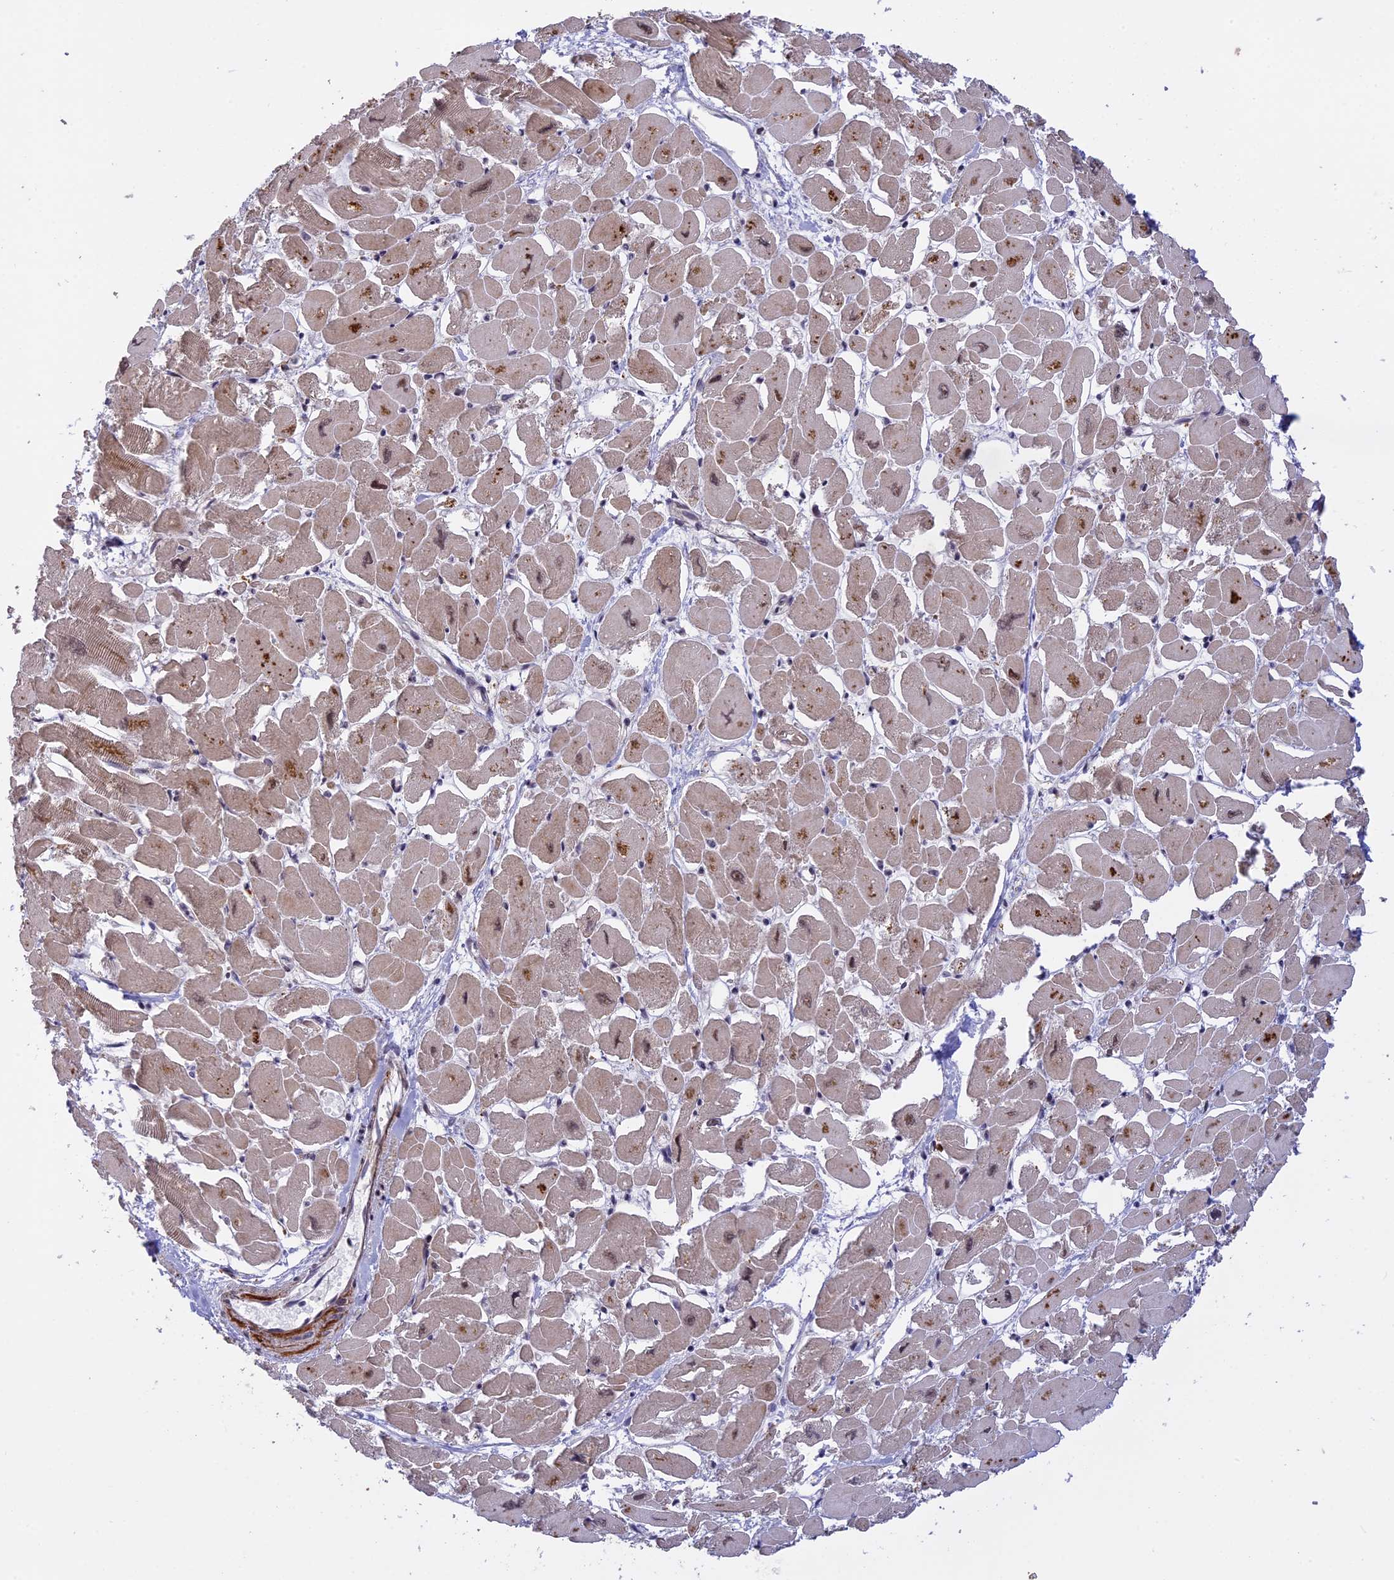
{"staining": {"intensity": "moderate", "quantity": "<25%", "location": "nuclear"}, "tissue": "heart muscle", "cell_type": "Cardiomyocytes", "image_type": "normal", "snomed": [{"axis": "morphology", "description": "Normal tissue, NOS"}, {"axis": "topography", "description": "Heart"}], "caption": "A photomicrograph of human heart muscle stained for a protein demonstrates moderate nuclear brown staining in cardiomyocytes. (DAB (3,3'-diaminobenzidine) = brown stain, brightfield microscopy at high magnification).", "gene": "POLR2C", "patient": {"sex": "male", "age": 54}}